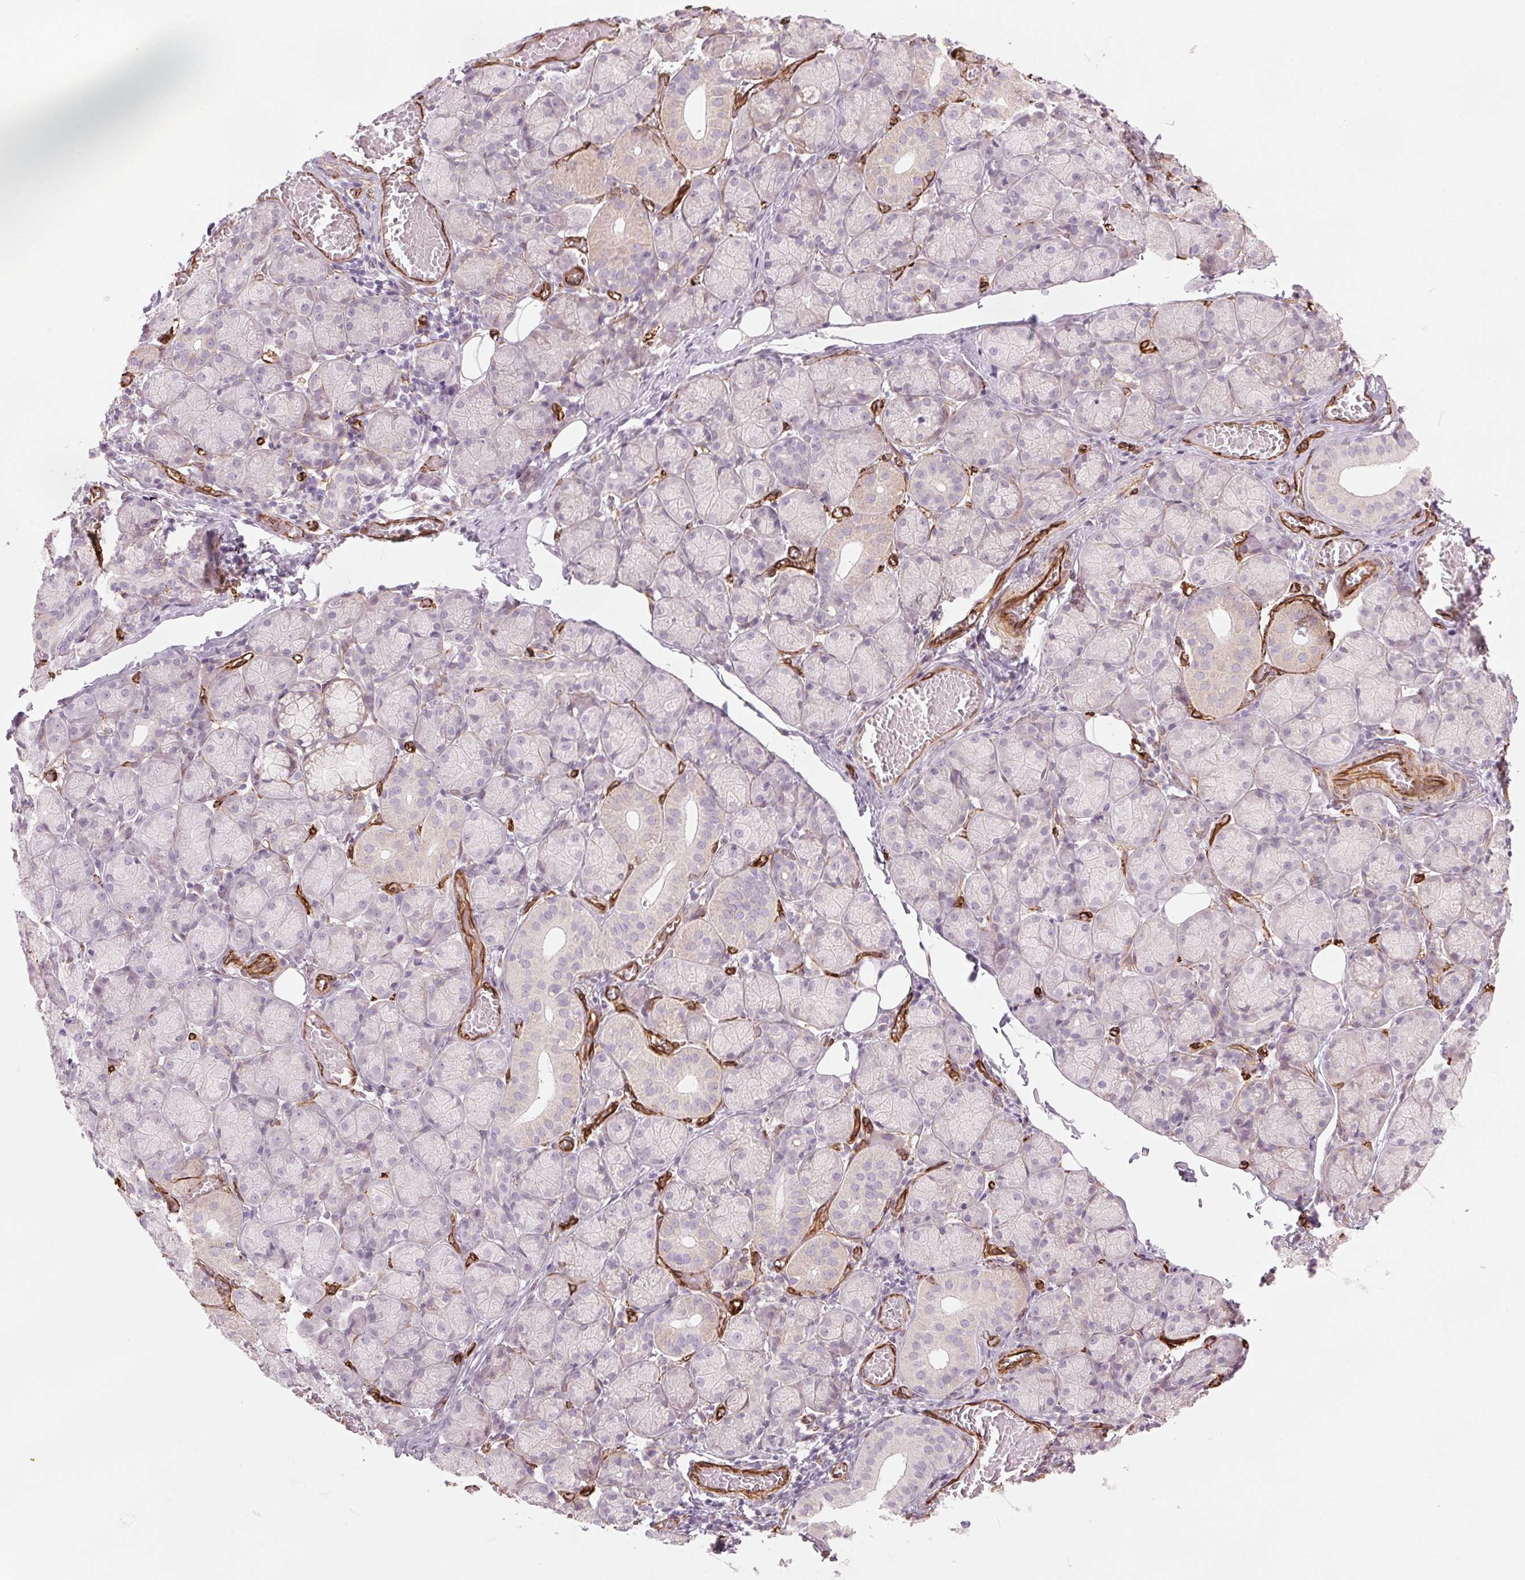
{"staining": {"intensity": "negative", "quantity": "none", "location": "none"}, "tissue": "salivary gland", "cell_type": "Glandular cells", "image_type": "normal", "snomed": [{"axis": "morphology", "description": "Normal tissue, NOS"}, {"axis": "topography", "description": "Salivary gland"}, {"axis": "topography", "description": "Peripheral nerve tissue"}], "caption": "The IHC micrograph has no significant expression in glandular cells of salivary gland. (DAB (3,3'-diaminobenzidine) immunohistochemistry (IHC), high magnification).", "gene": "CLPS", "patient": {"sex": "female", "age": 24}}